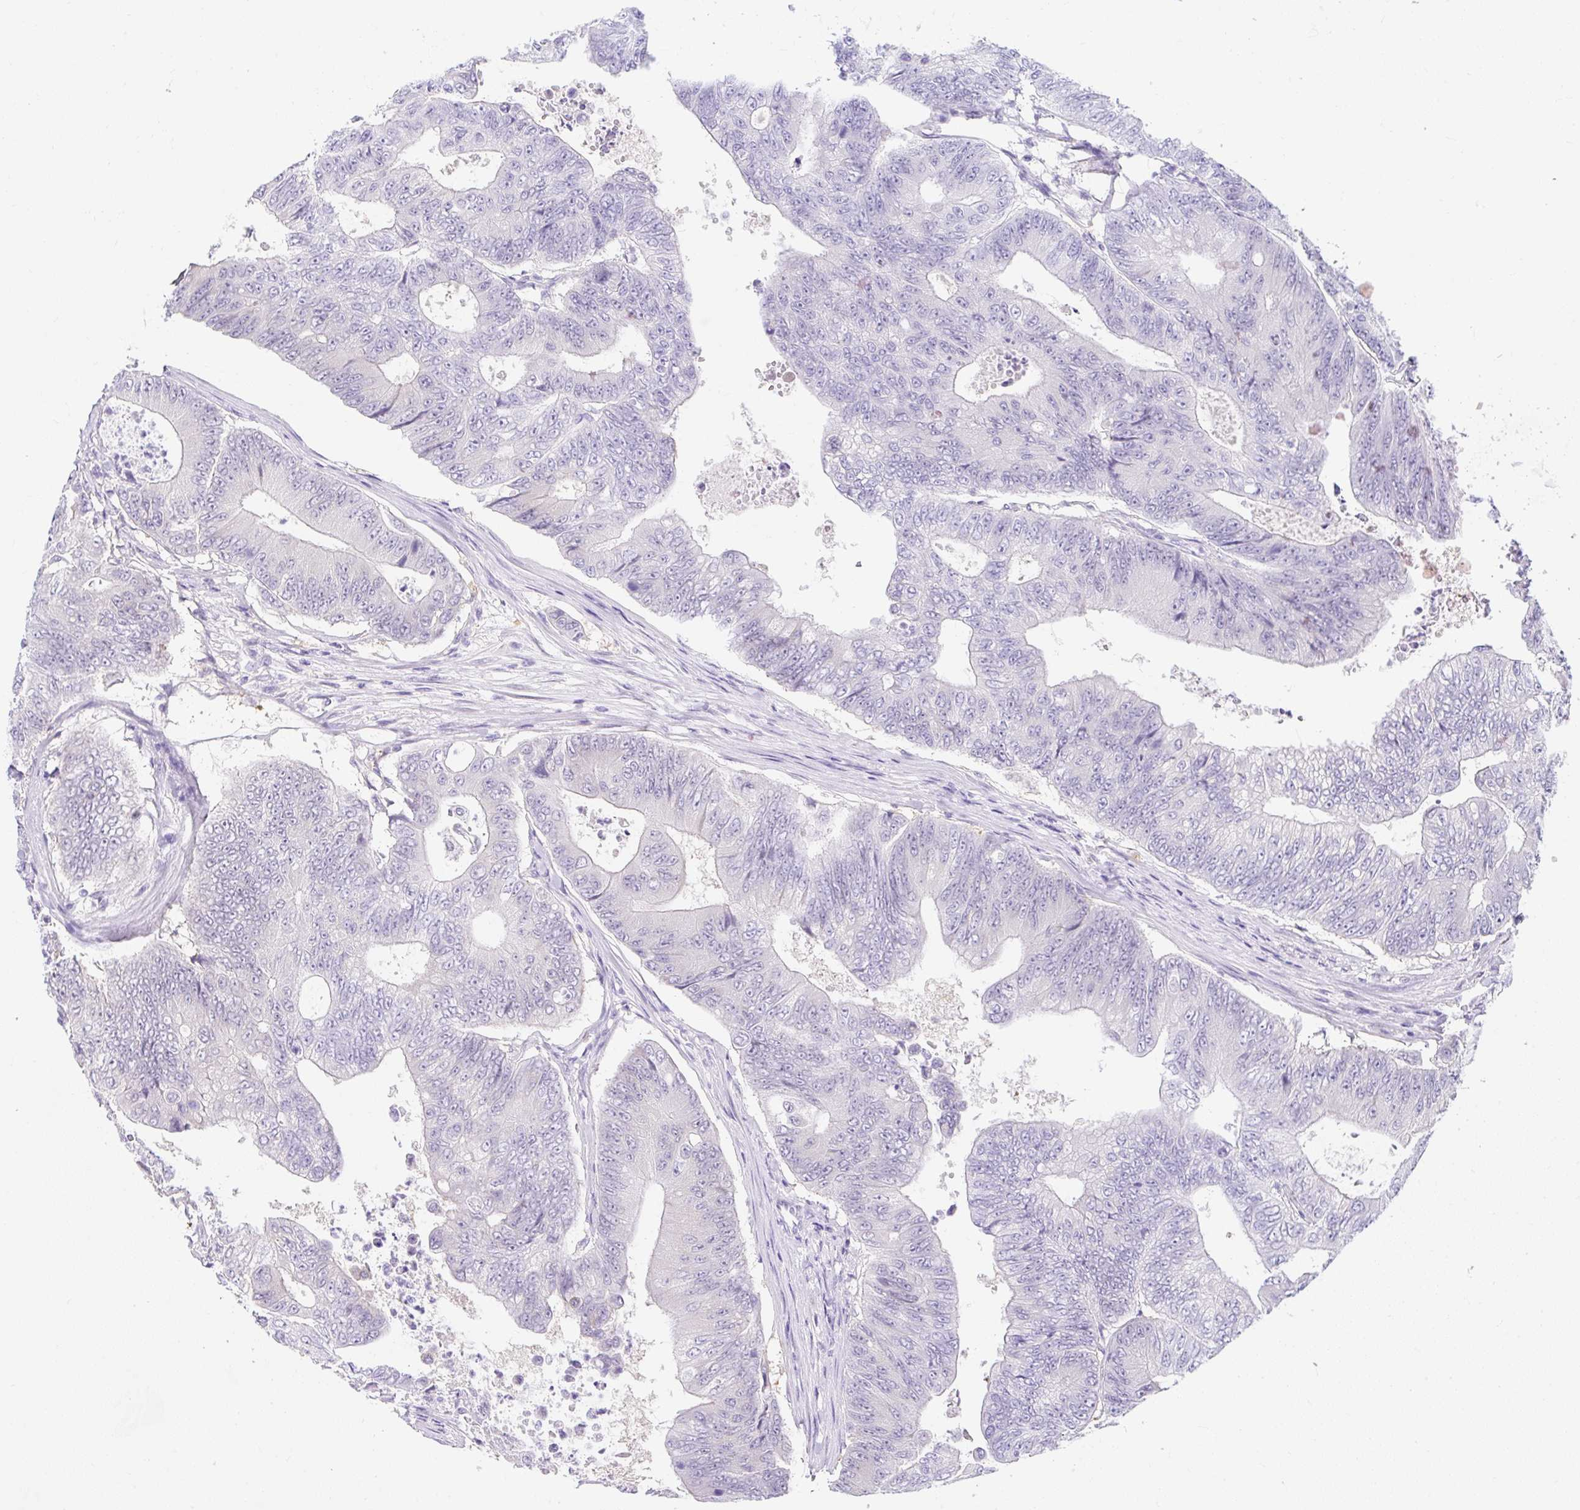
{"staining": {"intensity": "negative", "quantity": "none", "location": "none"}, "tissue": "colorectal cancer", "cell_type": "Tumor cells", "image_type": "cancer", "snomed": [{"axis": "morphology", "description": "Adenocarcinoma, NOS"}, {"axis": "topography", "description": "Colon"}], "caption": "Colorectal adenocarcinoma was stained to show a protein in brown. There is no significant positivity in tumor cells.", "gene": "GOLGA8A", "patient": {"sex": "female", "age": 48}}